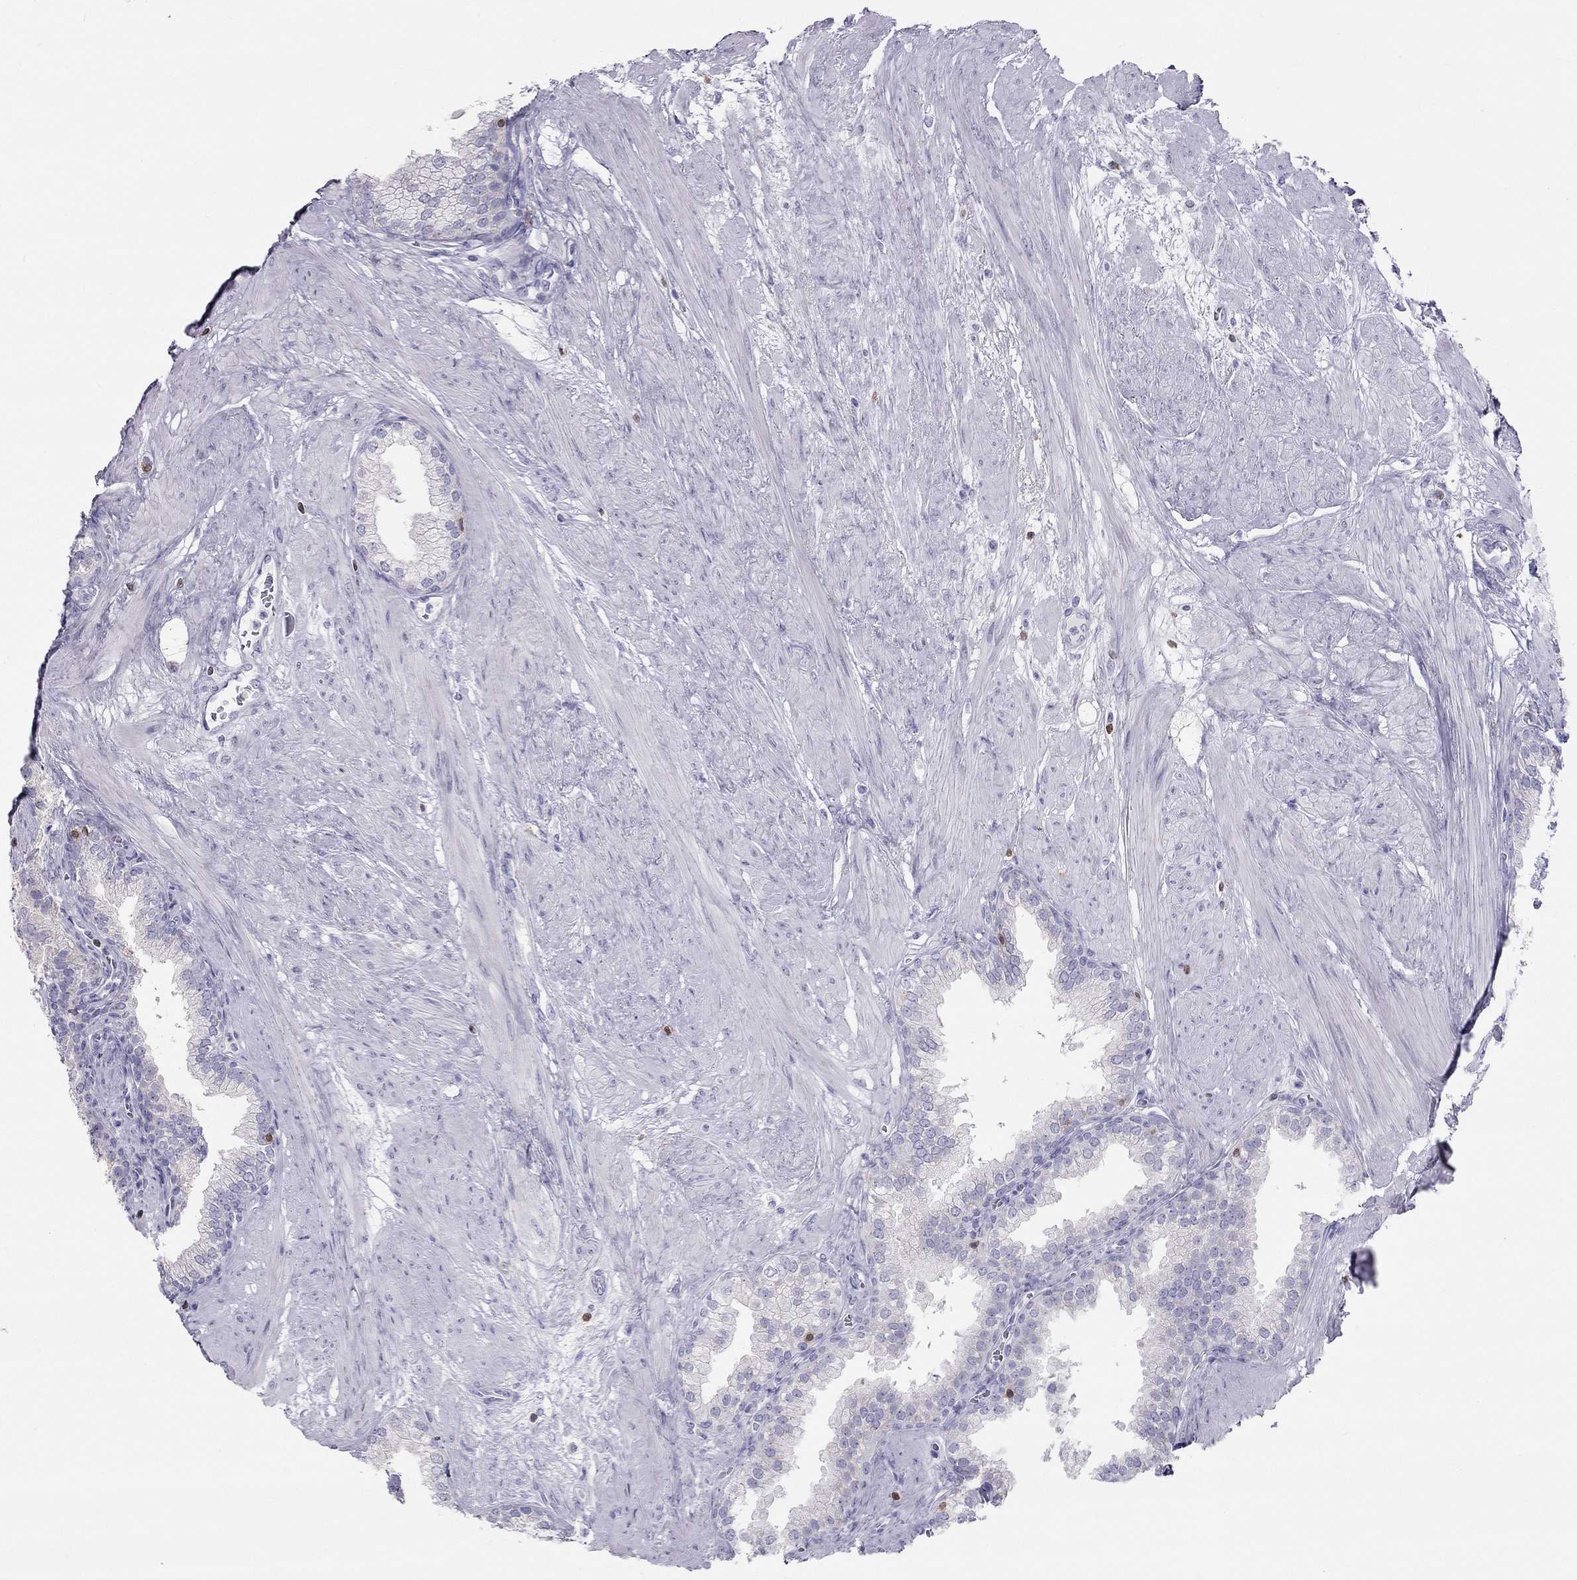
{"staining": {"intensity": "negative", "quantity": "none", "location": "none"}, "tissue": "prostate cancer", "cell_type": "Tumor cells", "image_type": "cancer", "snomed": [{"axis": "morphology", "description": "Adenocarcinoma, NOS"}, {"axis": "topography", "description": "Prostate"}], "caption": "DAB immunohistochemical staining of human prostate cancer (adenocarcinoma) shows no significant staining in tumor cells.", "gene": "SH2D2A", "patient": {"sex": "male", "age": 69}}